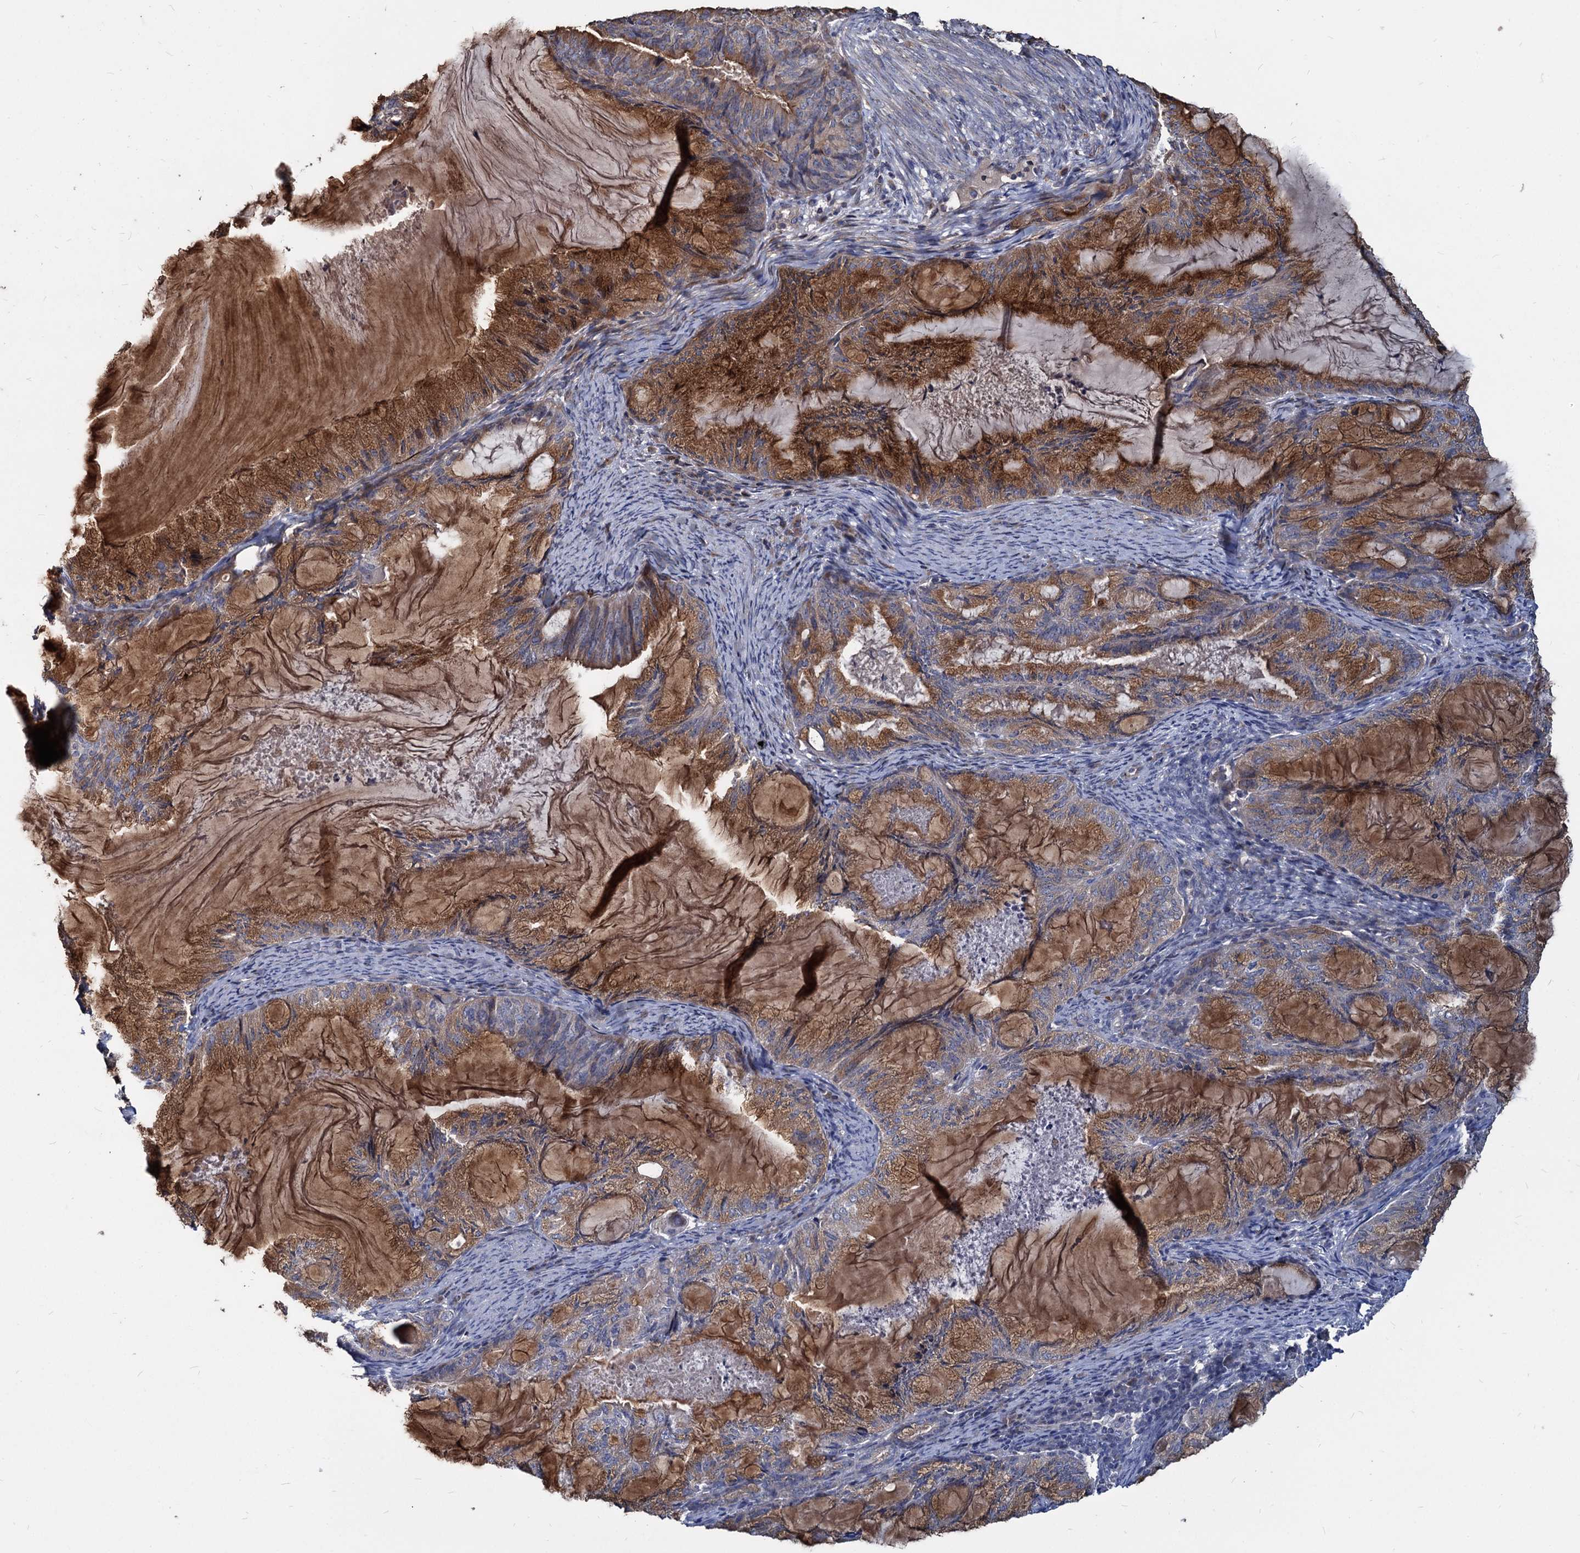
{"staining": {"intensity": "moderate", "quantity": ">75%", "location": "cytoplasmic/membranous"}, "tissue": "endometrial cancer", "cell_type": "Tumor cells", "image_type": "cancer", "snomed": [{"axis": "morphology", "description": "Adenocarcinoma, NOS"}, {"axis": "topography", "description": "Endometrium"}], "caption": "Moderate cytoplasmic/membranous expression is seen in about >75% of tumor cells in endometrial adenocarcinoma.", "gene": "DEPDC4", "patient": {"sex": "female", "age": 86}}